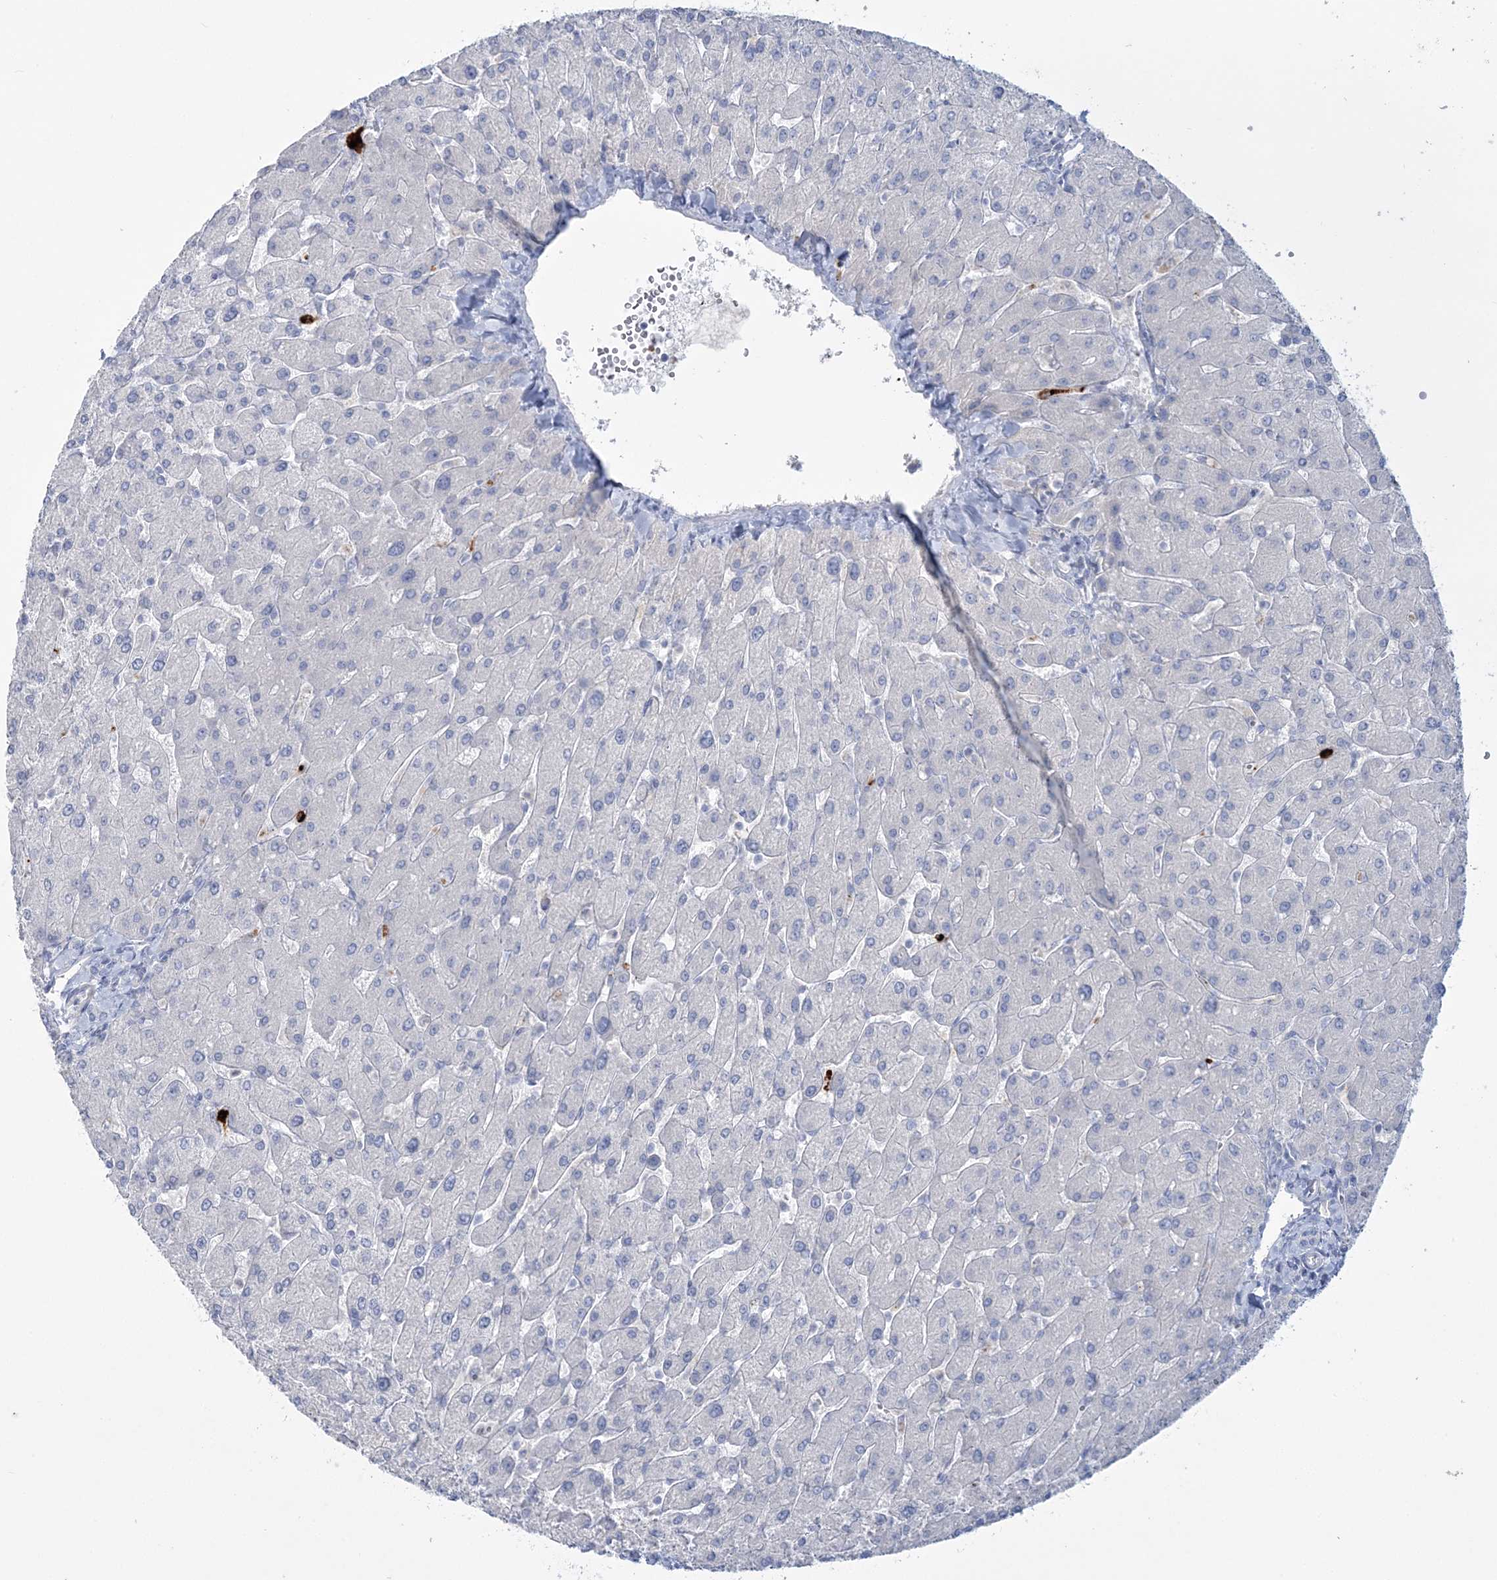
{"staining": {"intensity": "negative", "quantity": "none", "location": "none"}, "tissue": "liver", "cell_type": "Cholangiocytes", "image_type": "normal", "snomed": [{"axis": "morphology", "description": "Normal tissue, NOS"}, {"axis": "topography", "description": "Liver"}], "caption": "This is an immunohistochemistry micrograph of normal liver. There is no positivity in cholangiocytes.", "gene": "WDSUB1", "patient": {"sex": "male", "age": 55}}